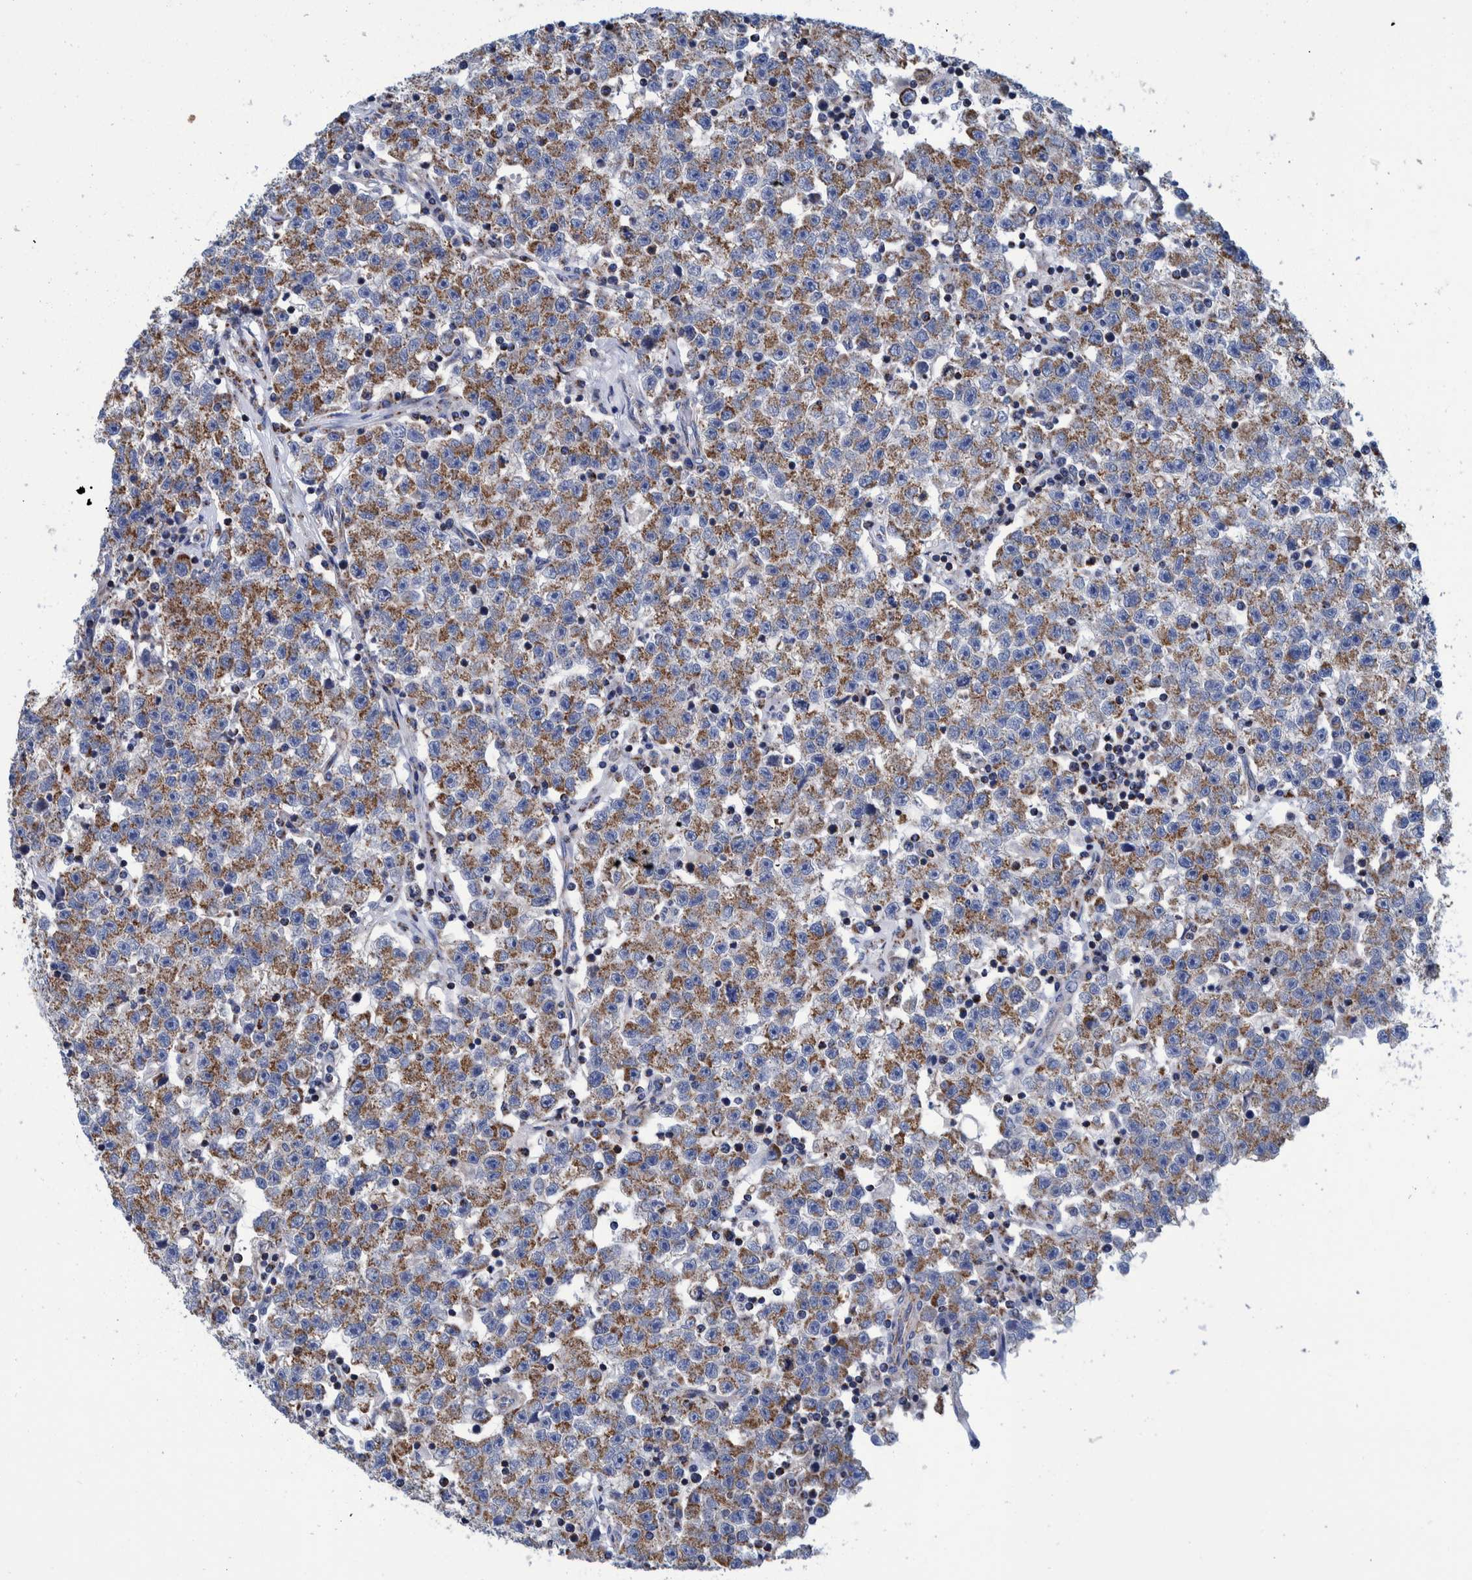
{"staining": {"intensity": "moderate", "quantity": ">75%", "location": "cytoplasmic/membranous"}, "tissue": "testis cancer", "cell_type": "Tumor cells", "image_type": "cancer", "snomed": [{"axis": "morphology", "description": "Seminoma, NOS"}, {"axis": "topography", "description": "Testis"}], "caption": "Testis cancer stained with a protein marker exhibits moderate staining in tumor cells.", "gene": "BZW2", "patient": {"sex": "male", "age": 22}}